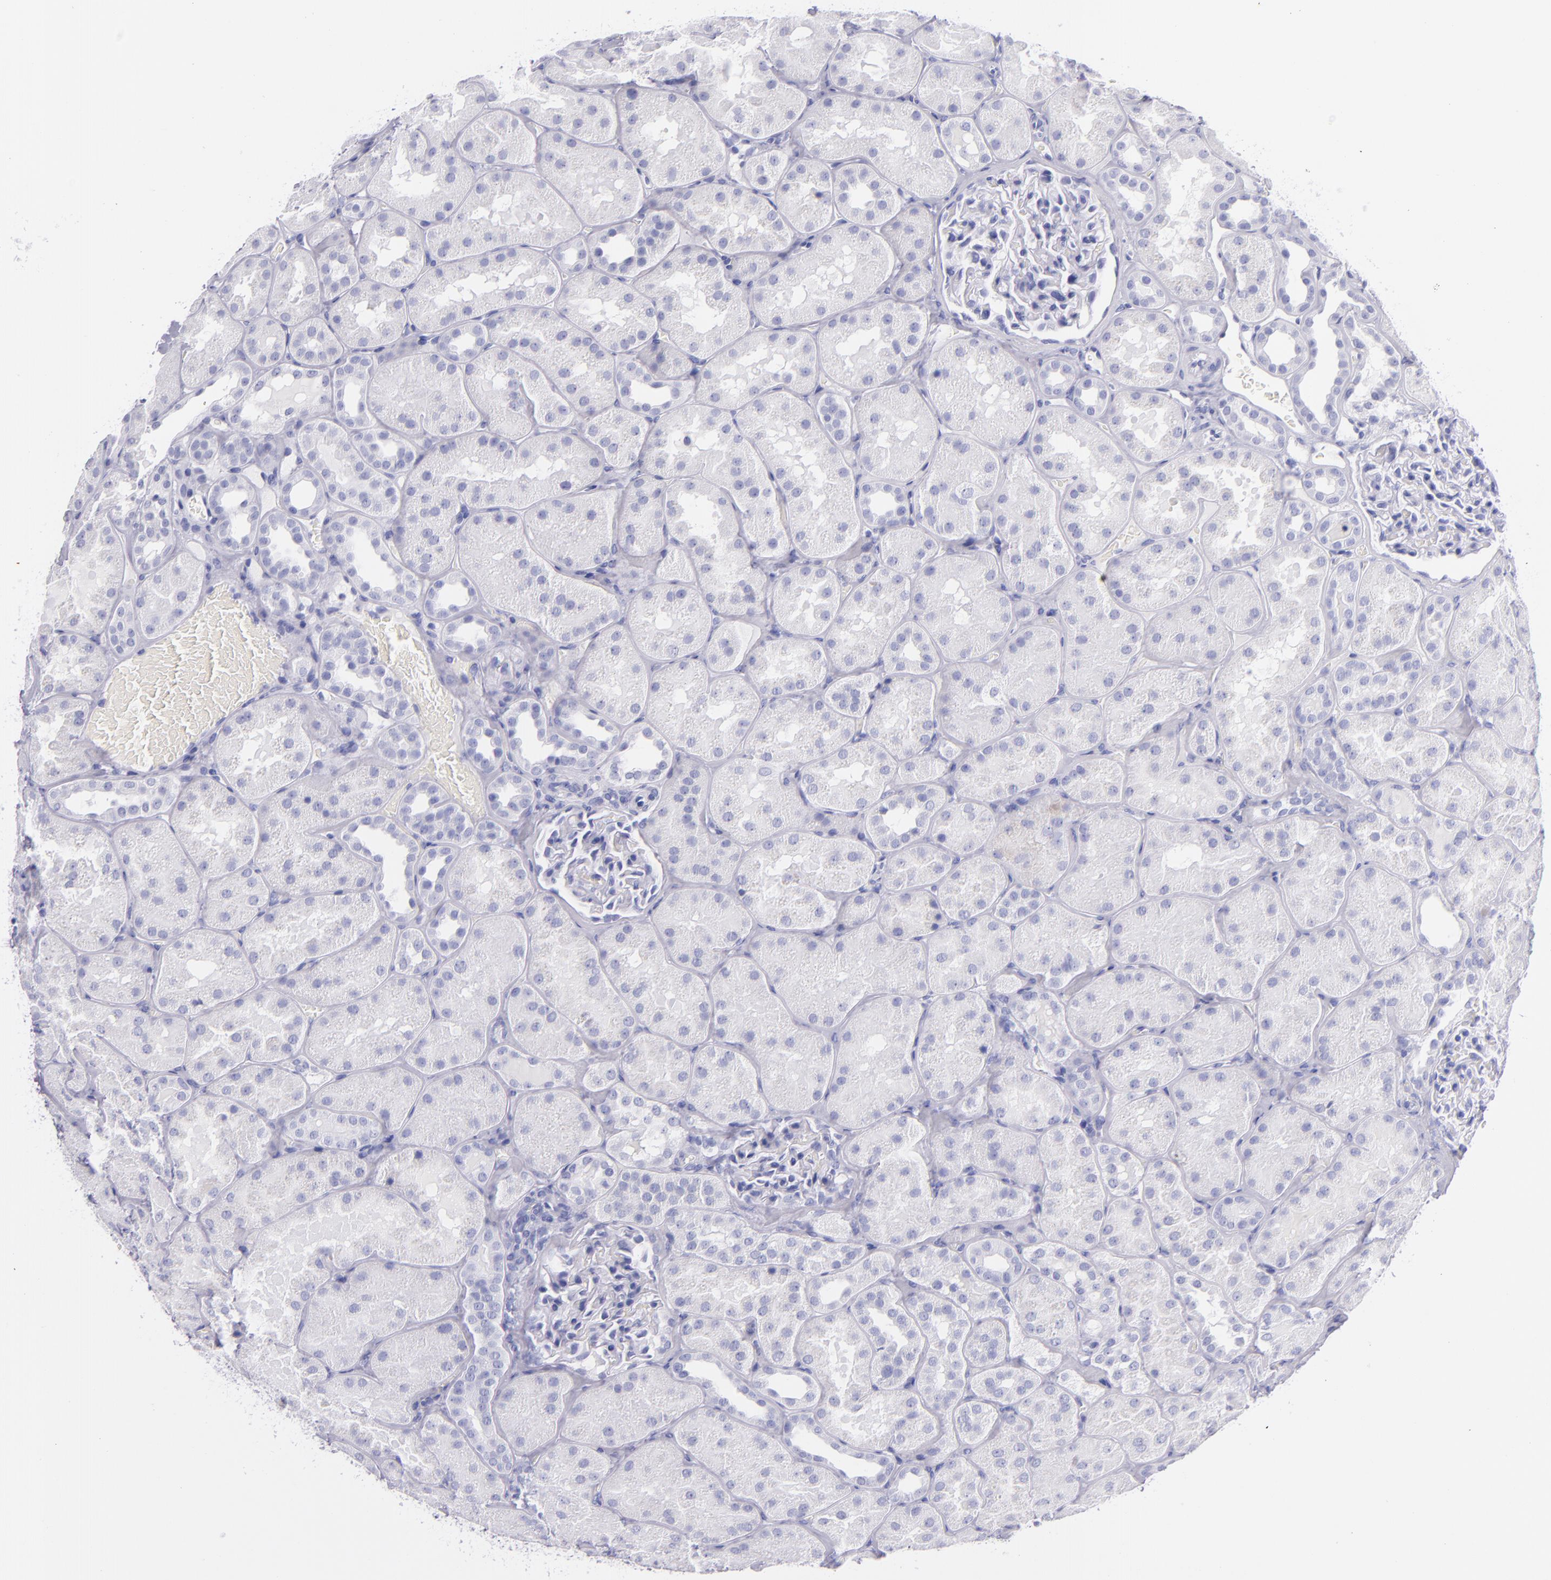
{"staining": {"intensity": "negative", "quantity": "none", "location": "none"}, "tissue": "kidney", "cell_type": "Cells in glomeruli", "image_type": "normal", "snomed": [{"axis": "morphology", "description": "Normal tissue, NOS"}, {"axis": "topography", "description": "Kidney"}], "caption": "Protein analysis of normal kidney shows no significant staining in cells in glomeruli.", "gene": "SFTPB", "patient": {"sex": "male", "age": 28}}